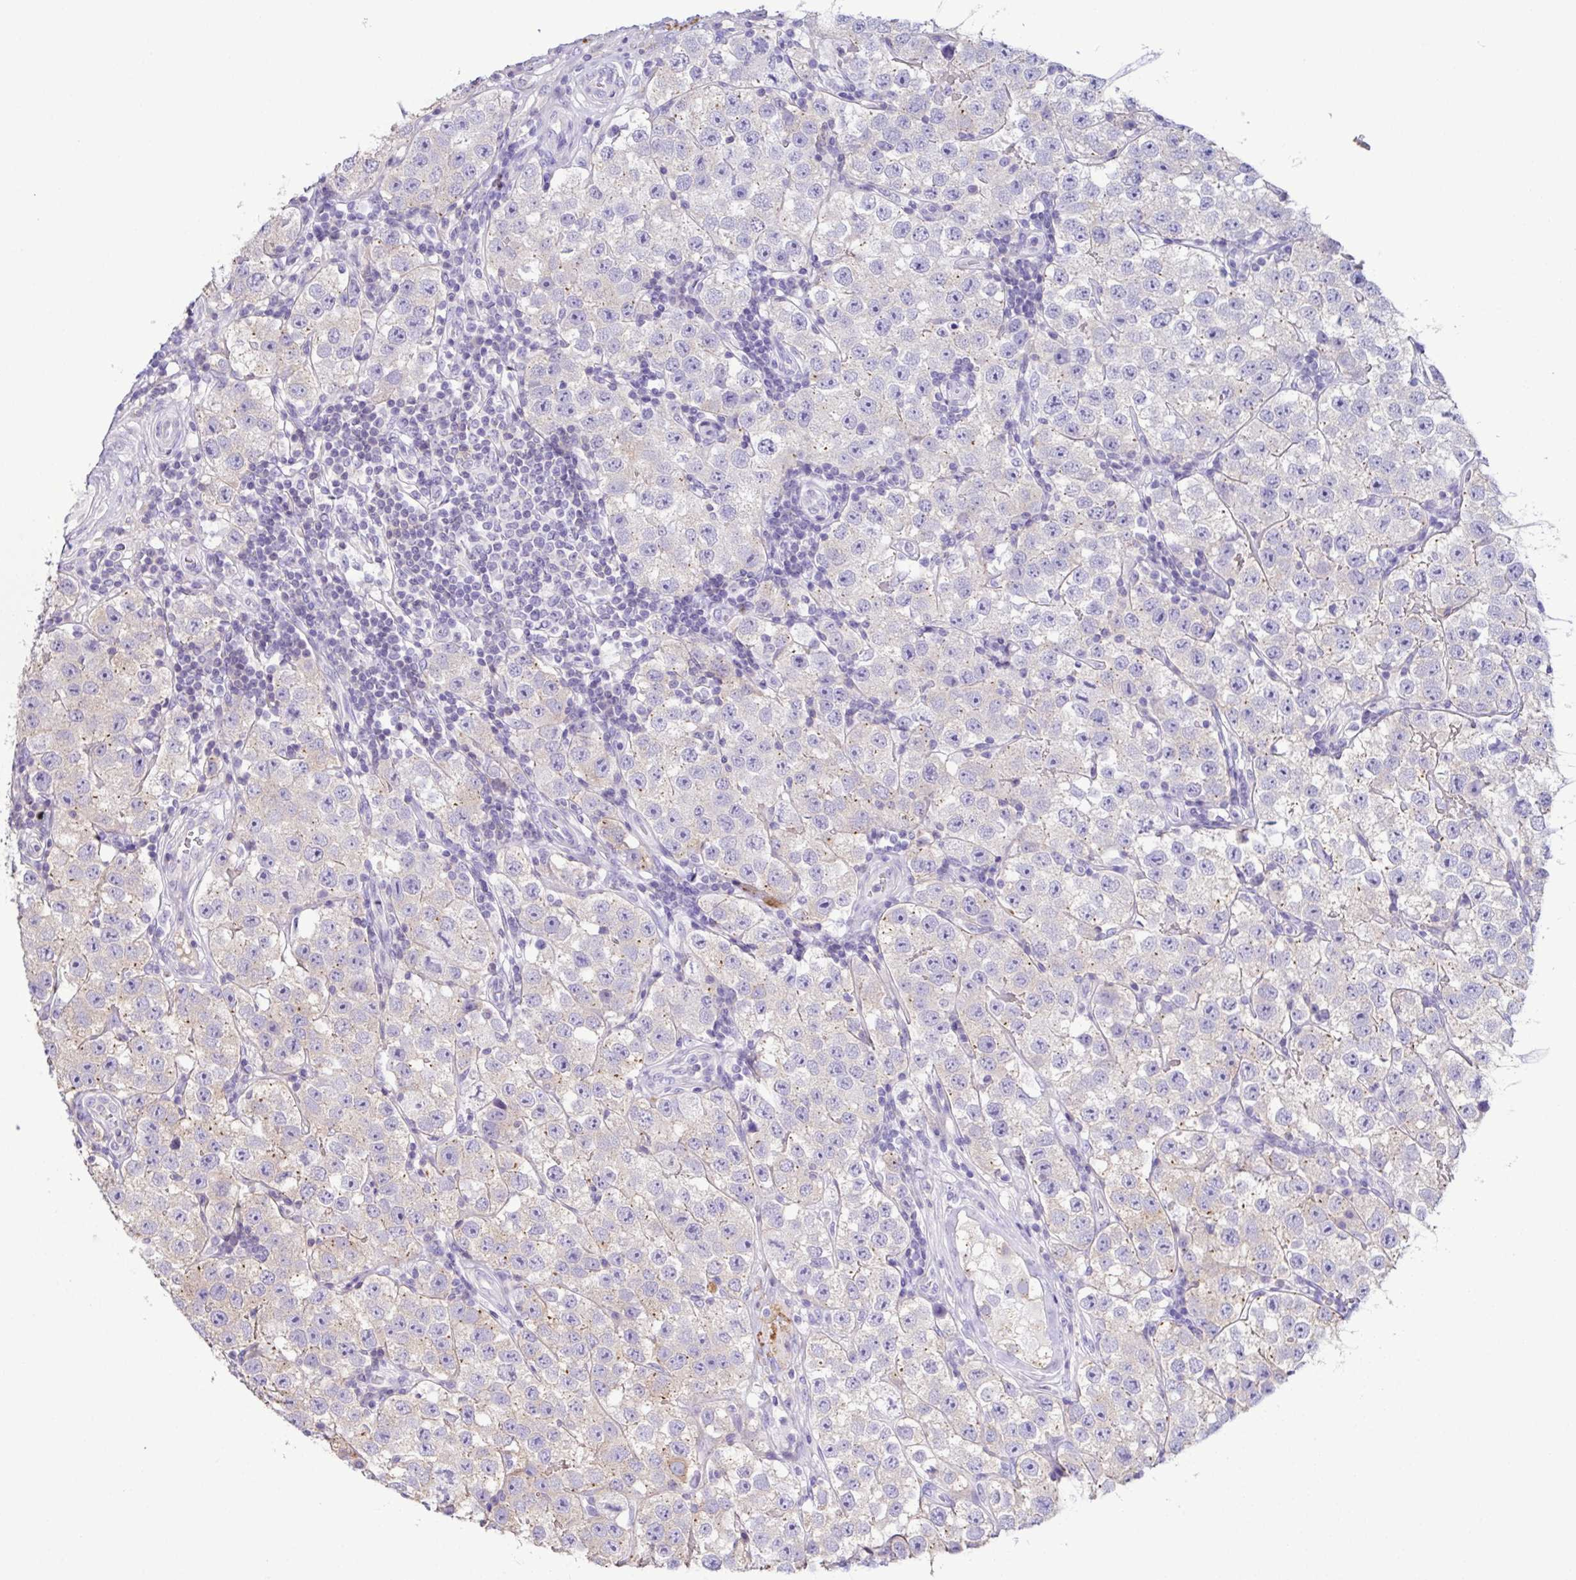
{"staining": {"intensity": "weak", "quantity": "25%-75%", "location": "cytoplasmic/membranous"}, "tissue": "testis cancer", "cell_type": "Tumor cells", "image_type": "cancer", "snomed": [{"axis": "morphology", "description": "Seminoma, NOS"}, {"axis": "topography", "description": "Testis"}], "caption": "This image shows immunohistochemistry staining of human testis seminoma, with low weak cytoplasmic/membranous staining in about 25%-75% of tumor cells.", "gene": "MARCO", "patient": {"sex": "male", "age": 34}}